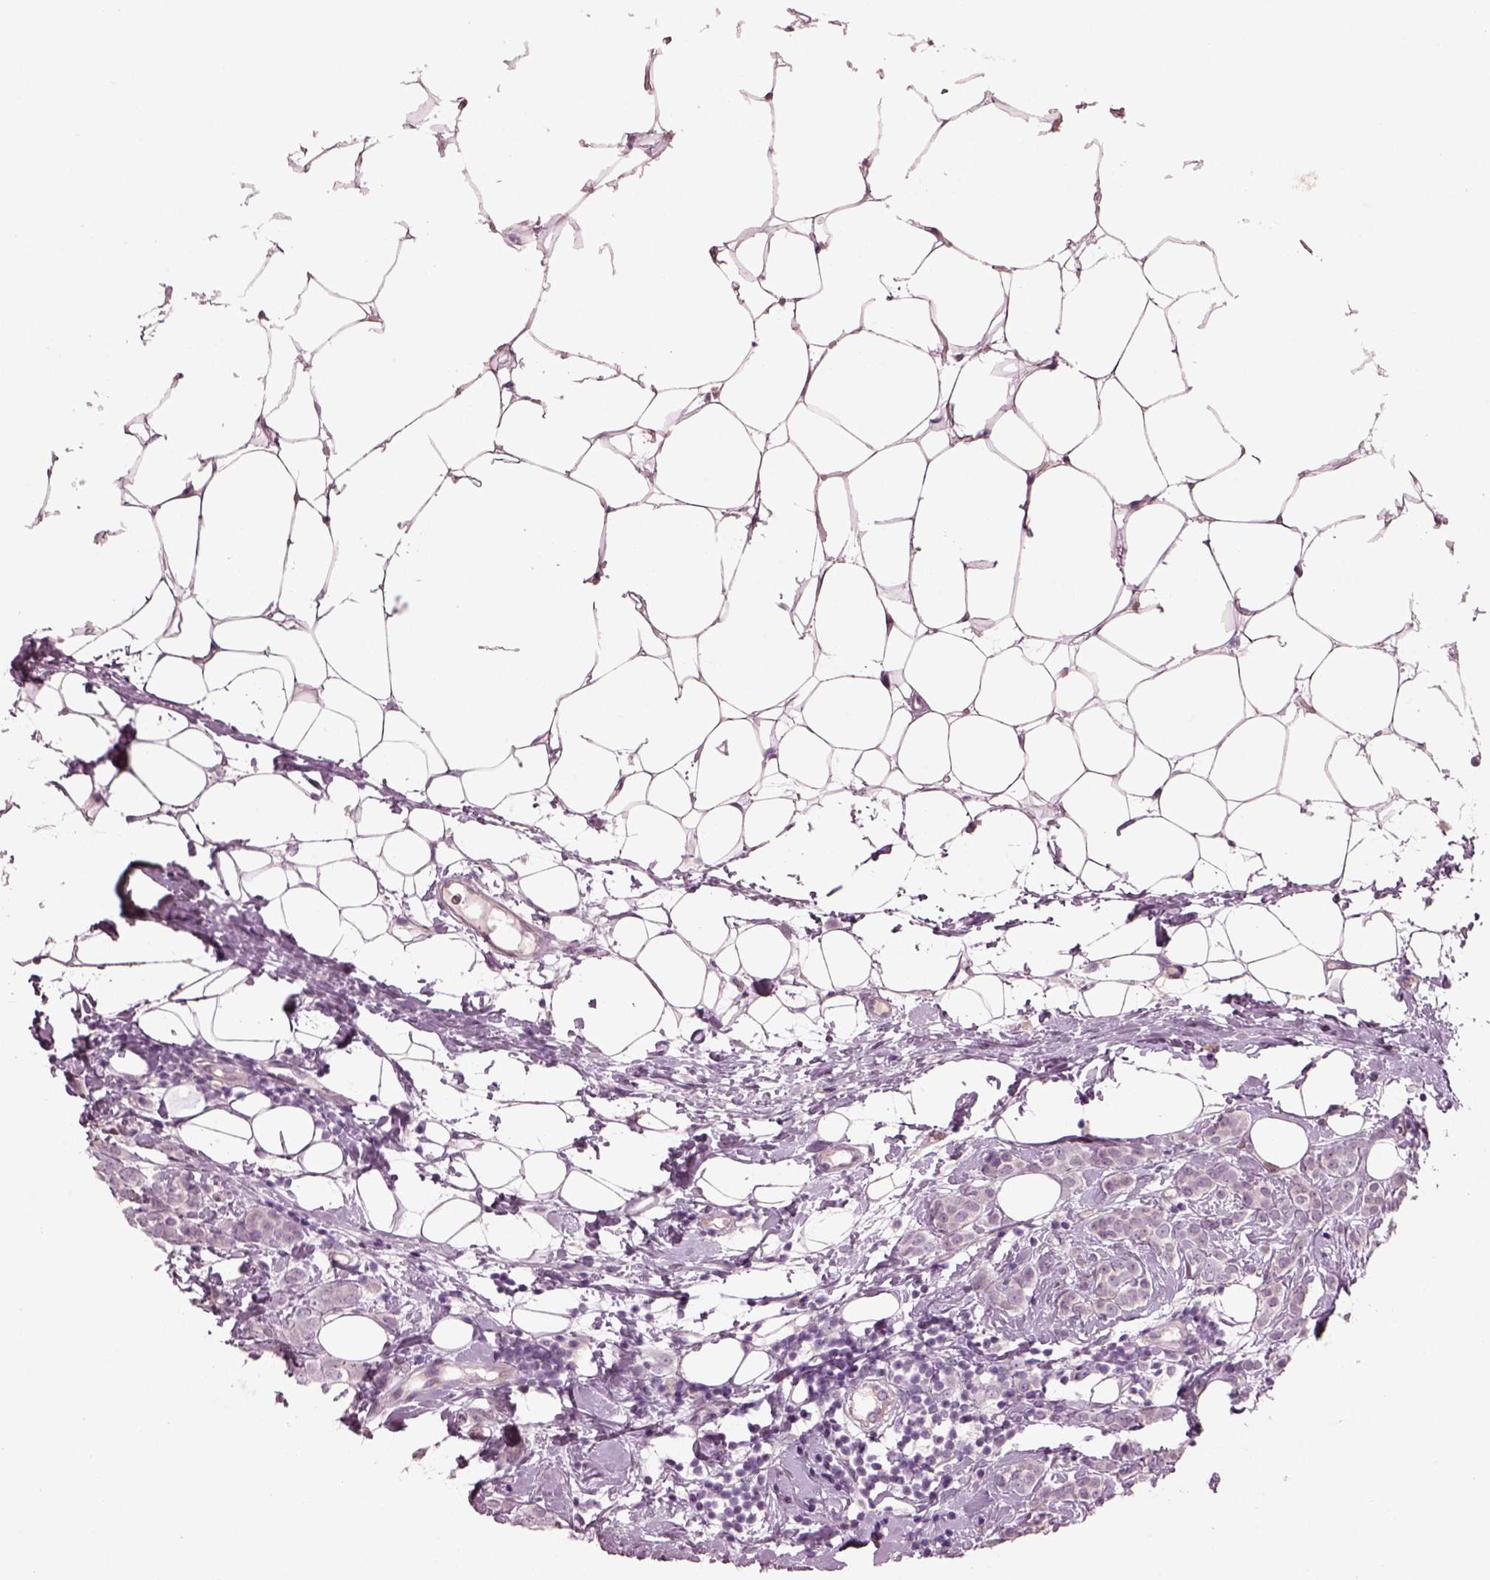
{"staining": {"intensity": "negative", "quantity": "none", "location": "none"}, "tissue": "breast cancer", "cell_type": "Tumor cells", "image_type": "cancer", "snomed": [{"axis": "morphology", "description": "Lobular carcinoma"}, {"axis": "topography", "description": "Breast"}], "caption": "IHC of lobular carcinoma (breast) demonstrates no staining in tumor cells.", "gene": "CACNG4", "patient": {"sex": "female", "age": 49}}